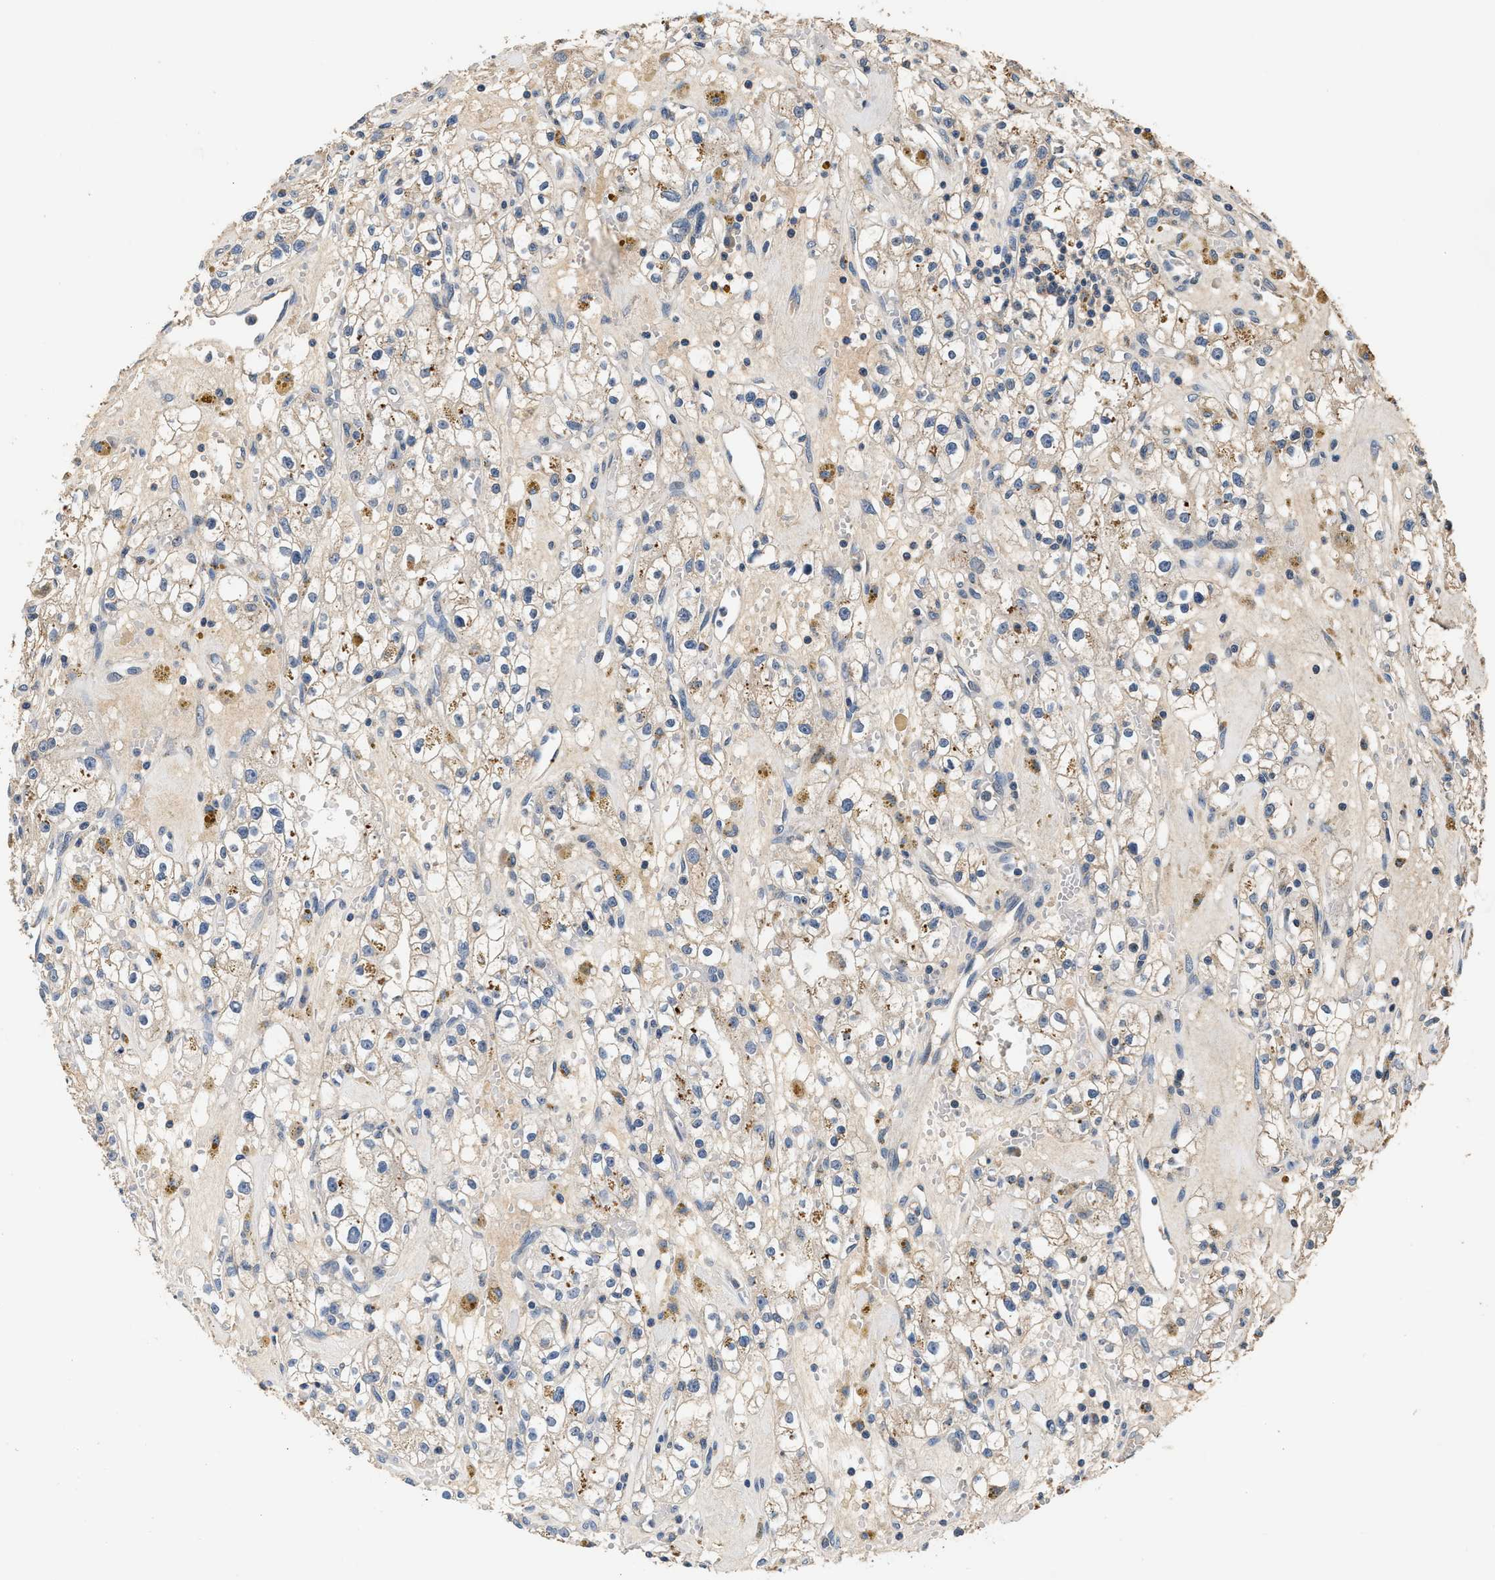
{"staining": {"intensity": "weak", "quantity": "<25%", "location": "cytoplasmic/membranous"}, "tissue": "renal cancer", "cell_type": "Tumor cells", "image_type": "cancer", "snomed": [{"axis": "morphology", "description": "Adenocarcinoma, NOS"}, {"axis": "topography", "description": "Kidney"}], "caption": "Renal adenocarcinoma was stained to show a protein in brown. There is no significant staining in tumor cells.", "gene": "PTGR3", "patient": {"sex": "male", "age": 56}}